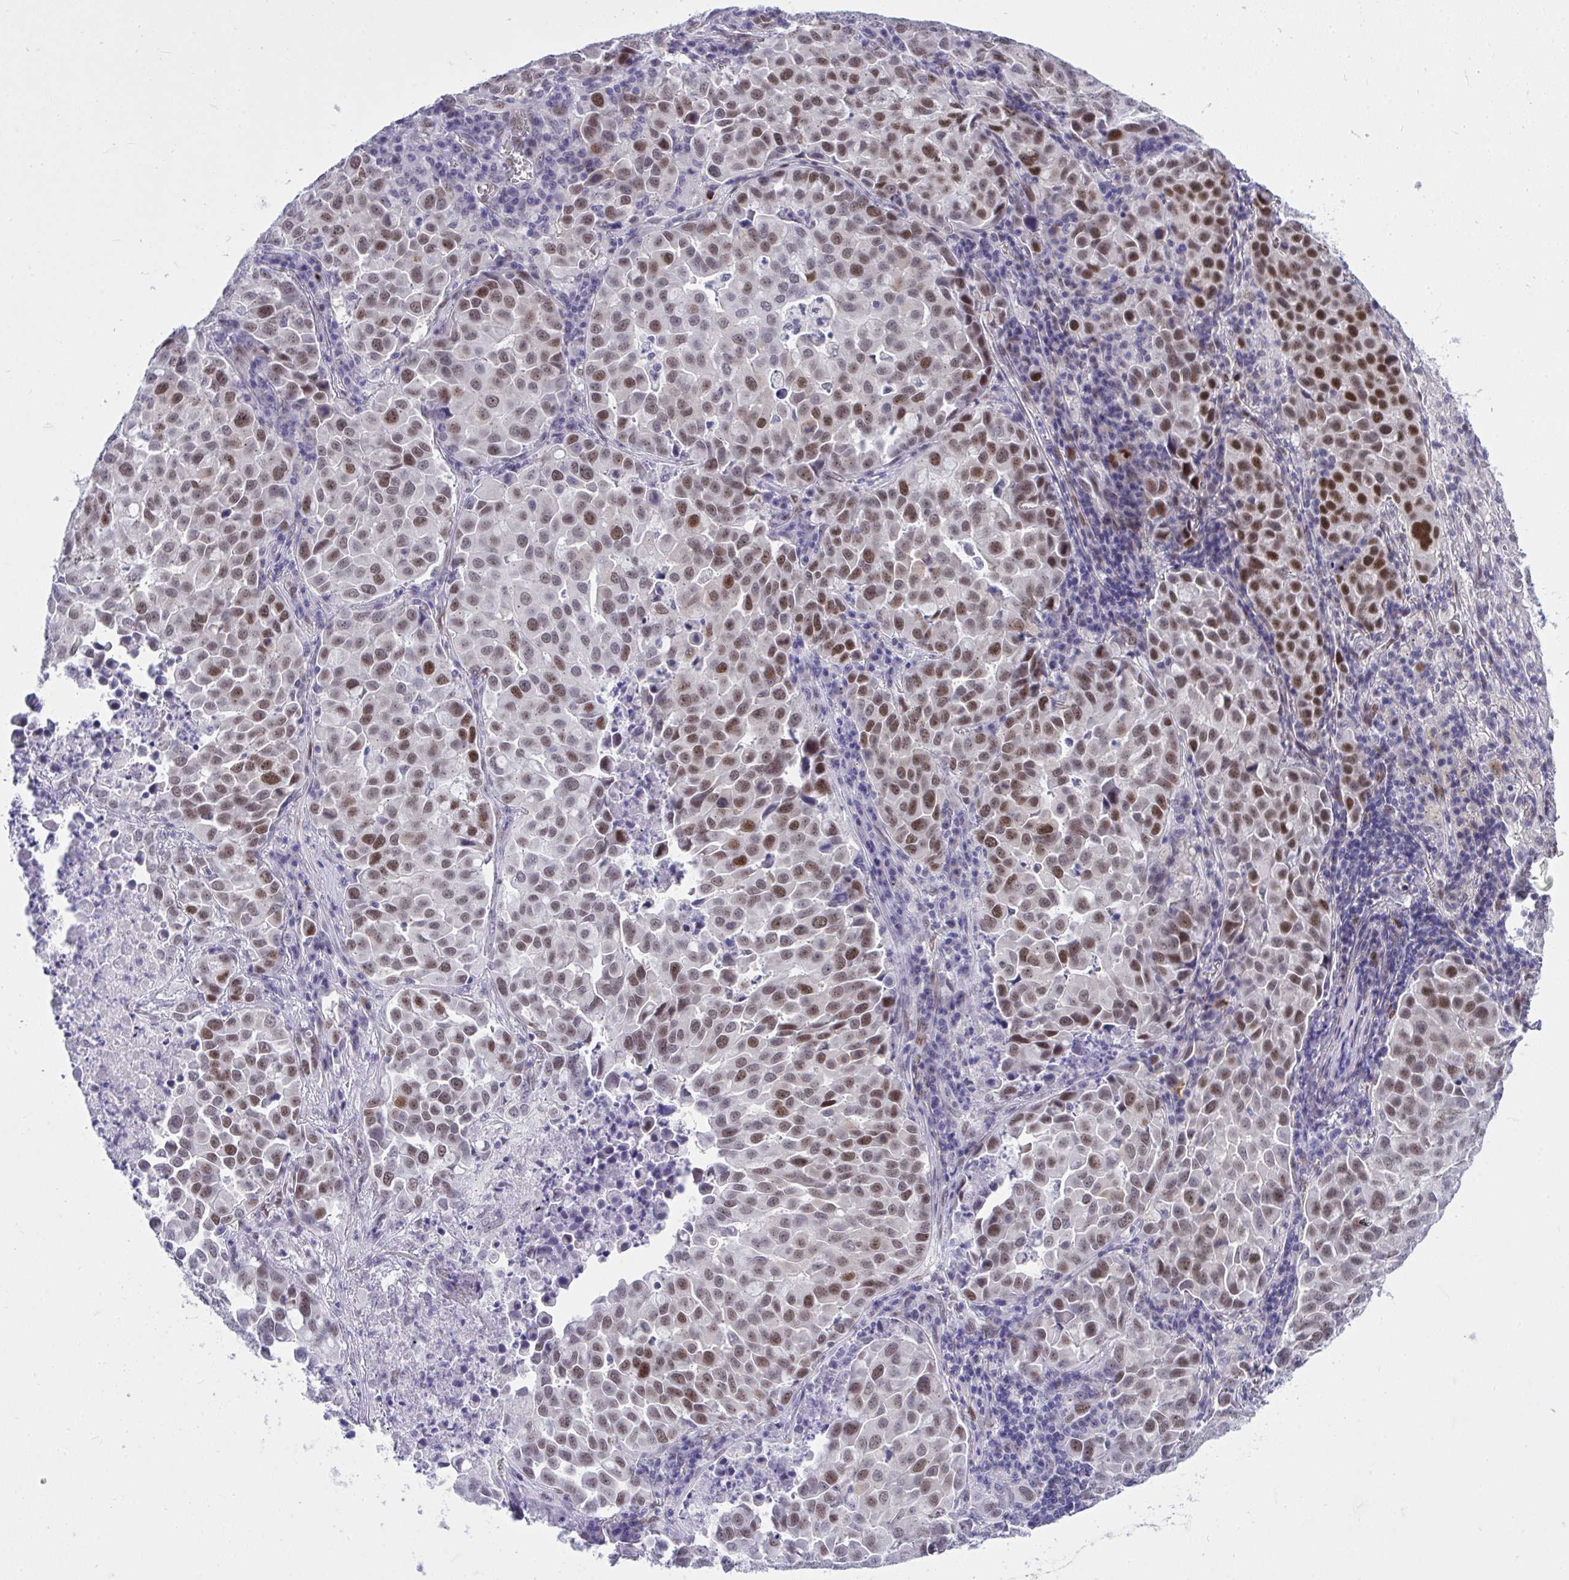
{"staining": {"intensity": "moderate", "quantity": ">75%", "location": "nuclear"}, "tissue": "lung cancer", "cell_type": "Tumor cells", "image_type": "cancer", "snomed": [{"axis": "morphology", "description": "Adenocarcinoma, NOS"}, {"axis": "morphology", "description": "Adenocarcinoma, metastatic, NOS"}, {"axis": "topography", "description": "Lymph node"}, {"axis": "topography", "description": "Lung"}], "caption": "Brown immunohistochemical staining in human metastatic adenocarcinoma (lung) reveals moderate nuclear staining in approximately >75% of tumor cells. (DAB (3,3'-diaminobenzidine) IHC, brown staining for protein, blue staining for nuclei).", "gene": "TEAD4", "patient": {"sex": "female", "age": 65}}